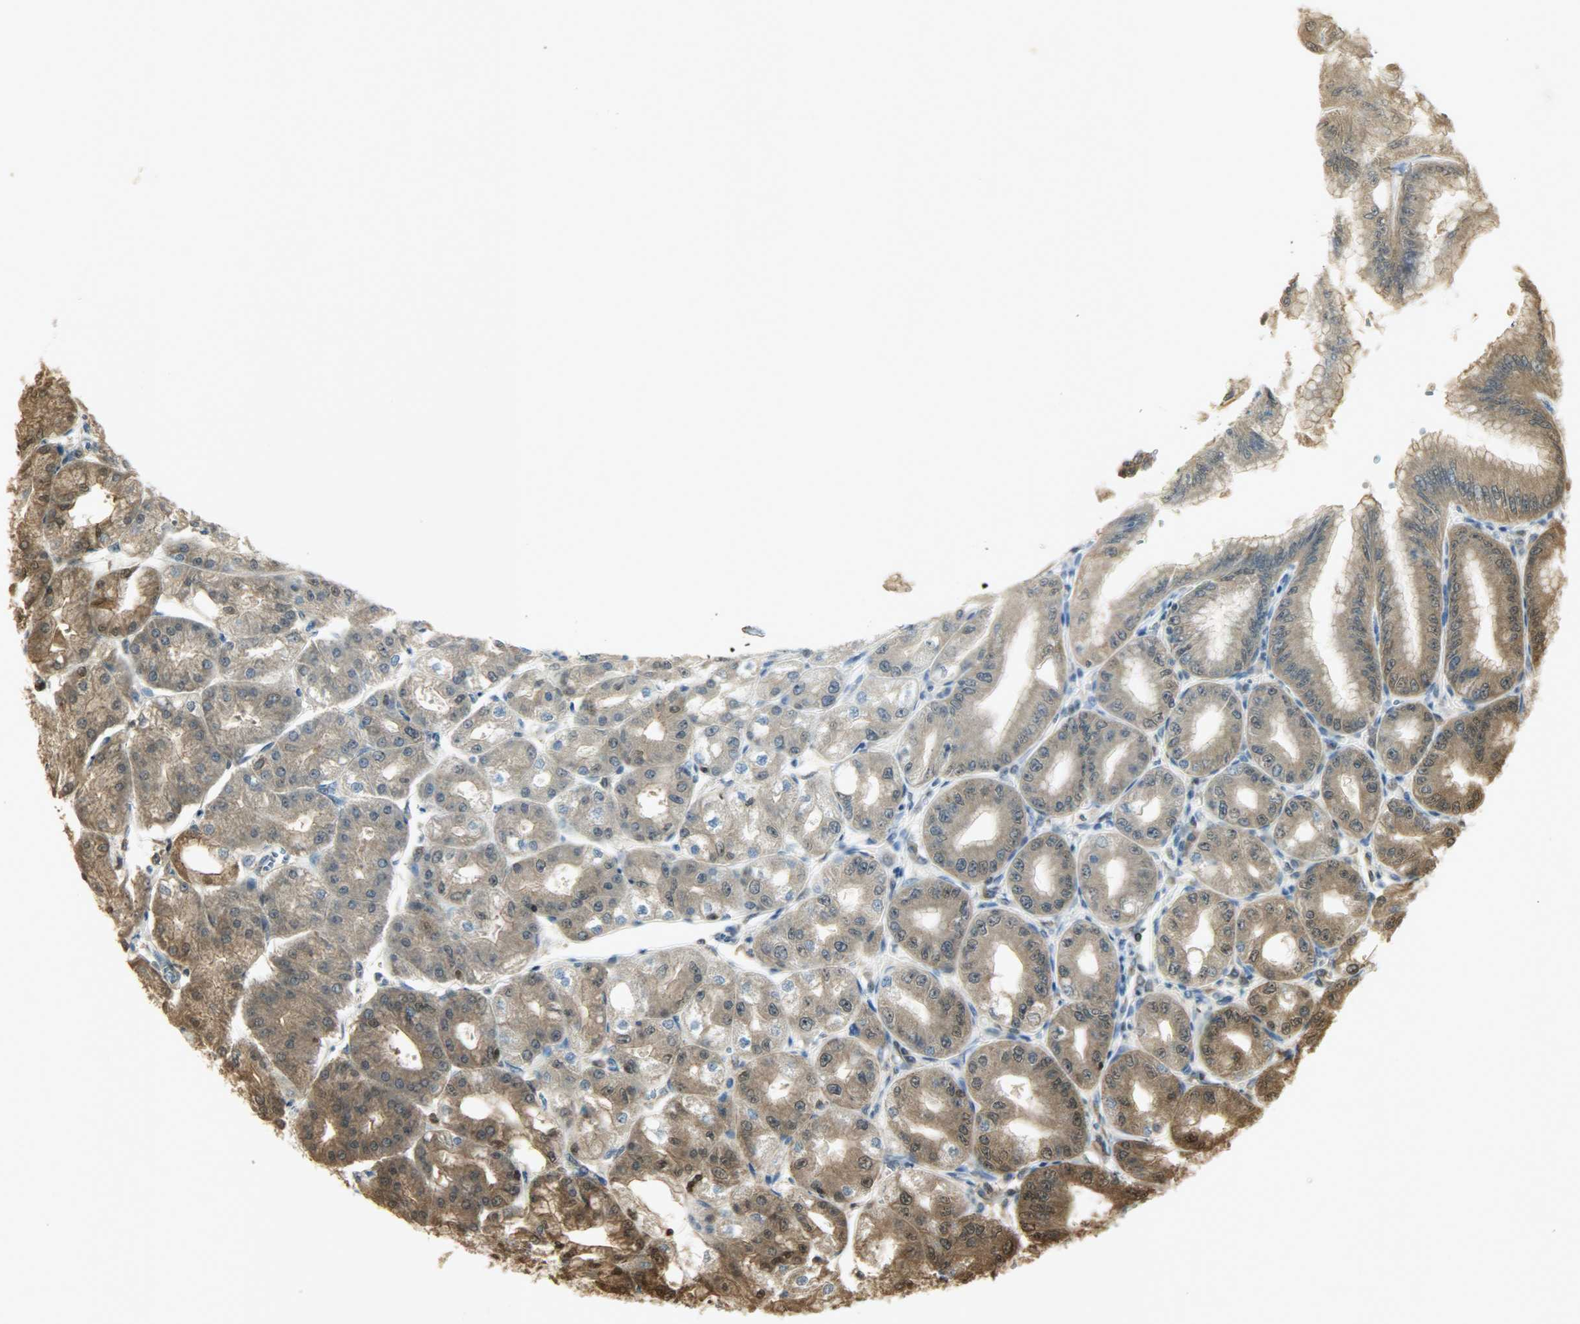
{"staining": {"intensity": "strong", "quantity": "25%-75%", "location": "cytoplasmic/membranous,nuclear"}, "tissue": "stomach", "cell_type": "Glandular cells", "image_type": "normal", "snomed": [{"axis": "morphology", "description": "Normal tissue, NOS"}, {"axis": "topography", "description": "Stomach, lower"}], "caption": "The image exhibits staining of unremarkable stomach, revealing strong cytoplasmic/membranous,nuclear protein staining (brown color) within glandular cells.", "gene": "YWHAZ", "patient": {"sex": "male", "age": 71}}